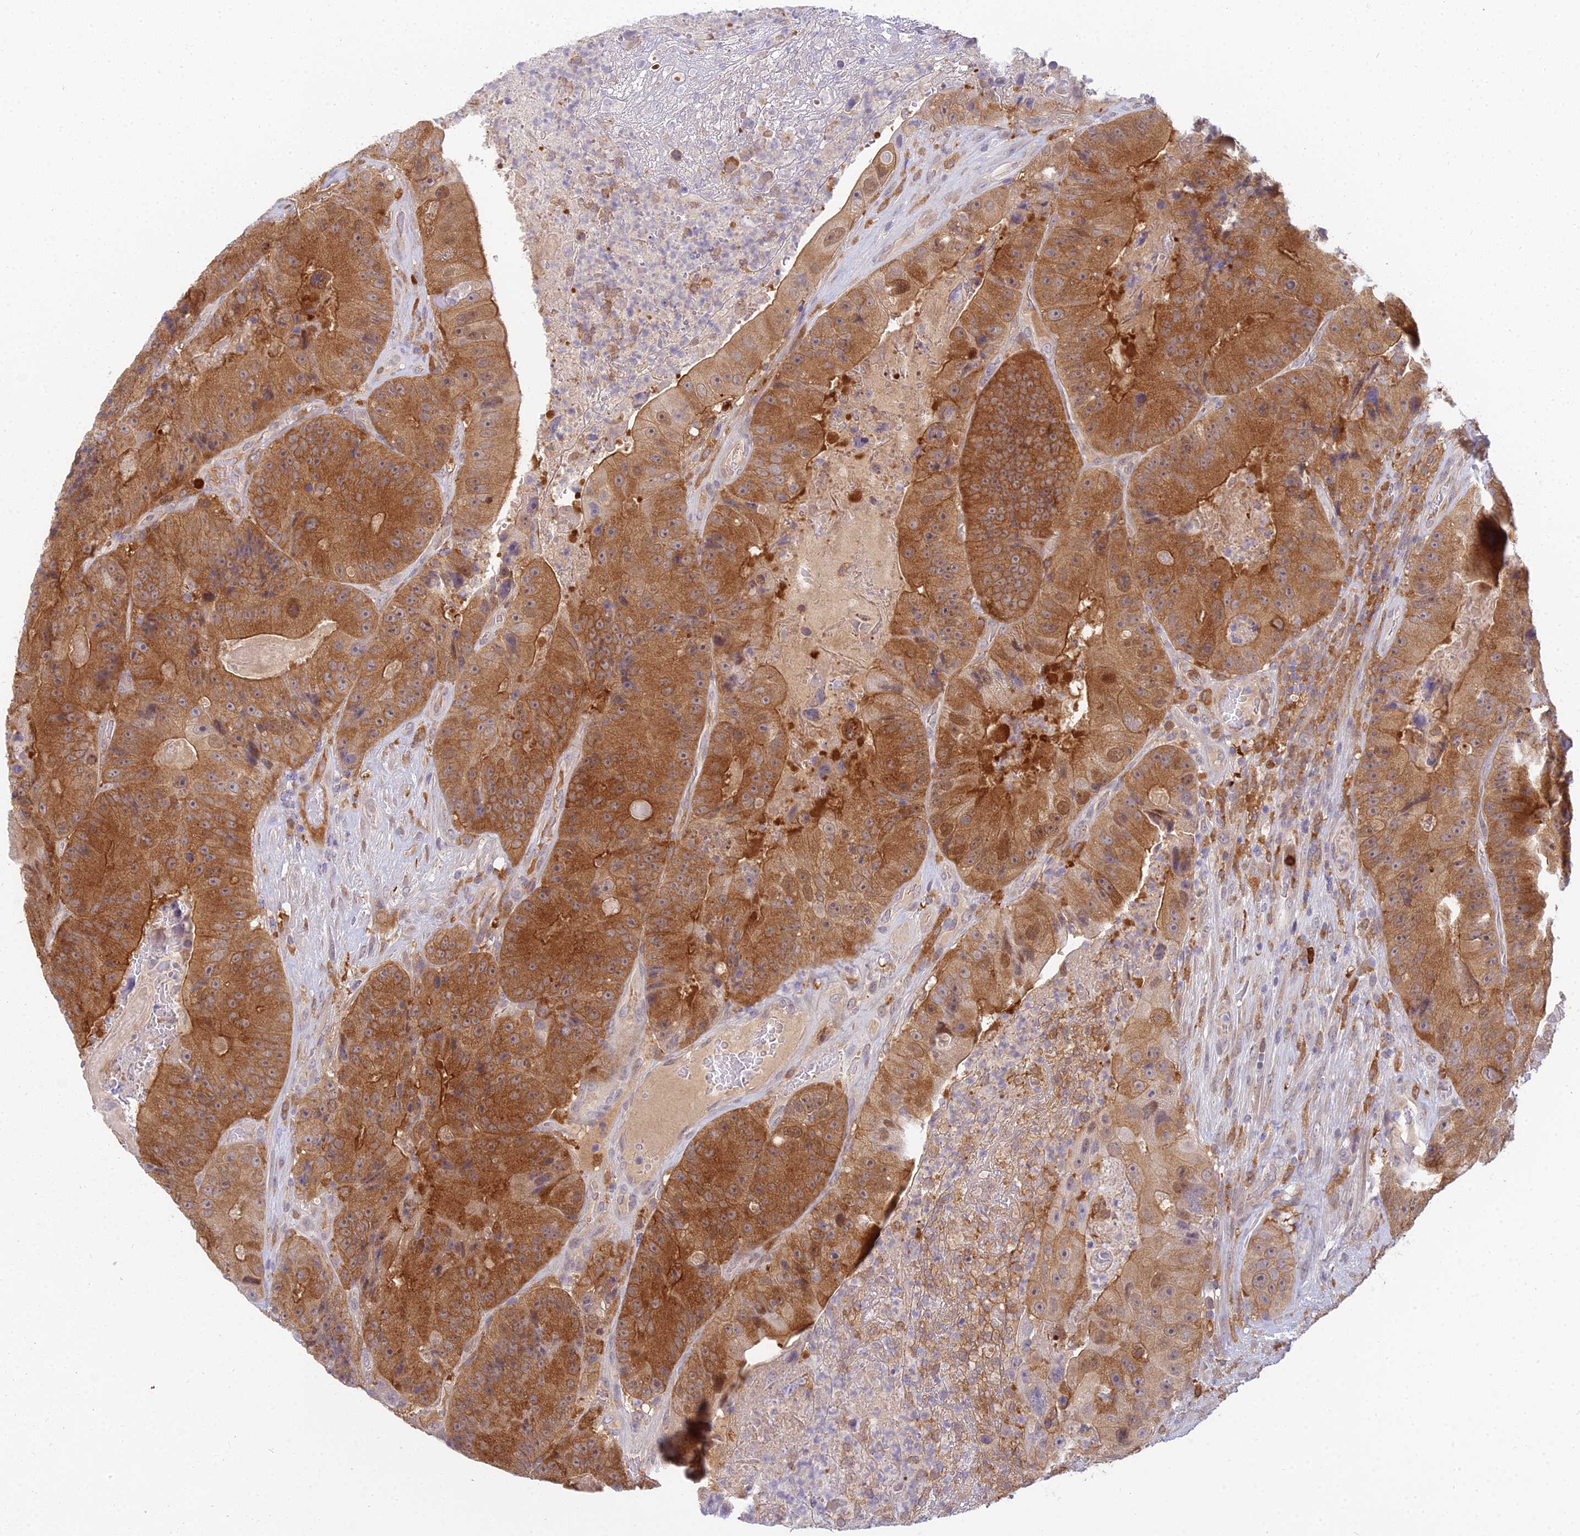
{"staining": {"intensity": "strong", "quantity": ">75%", "location": "cytoplasmic/membranous"}, "tissue": "colorectal cancer", "cell_type": "Tumor cells", "image_type": "cancer", "snomed": [{"axis": "morphology", "description": "Adenocarcinoma, NOS"}, {"axis": "topography", "description": "Colon"}], "caption": "Human adenocarcinoma (colorectal) stained with a brown dye shows strong cytoplasmic/membranous positive positivity in about >75% of tumor cells.", "gene": "UBE2G1", "patient": {"sex": "female", "age": 86}}